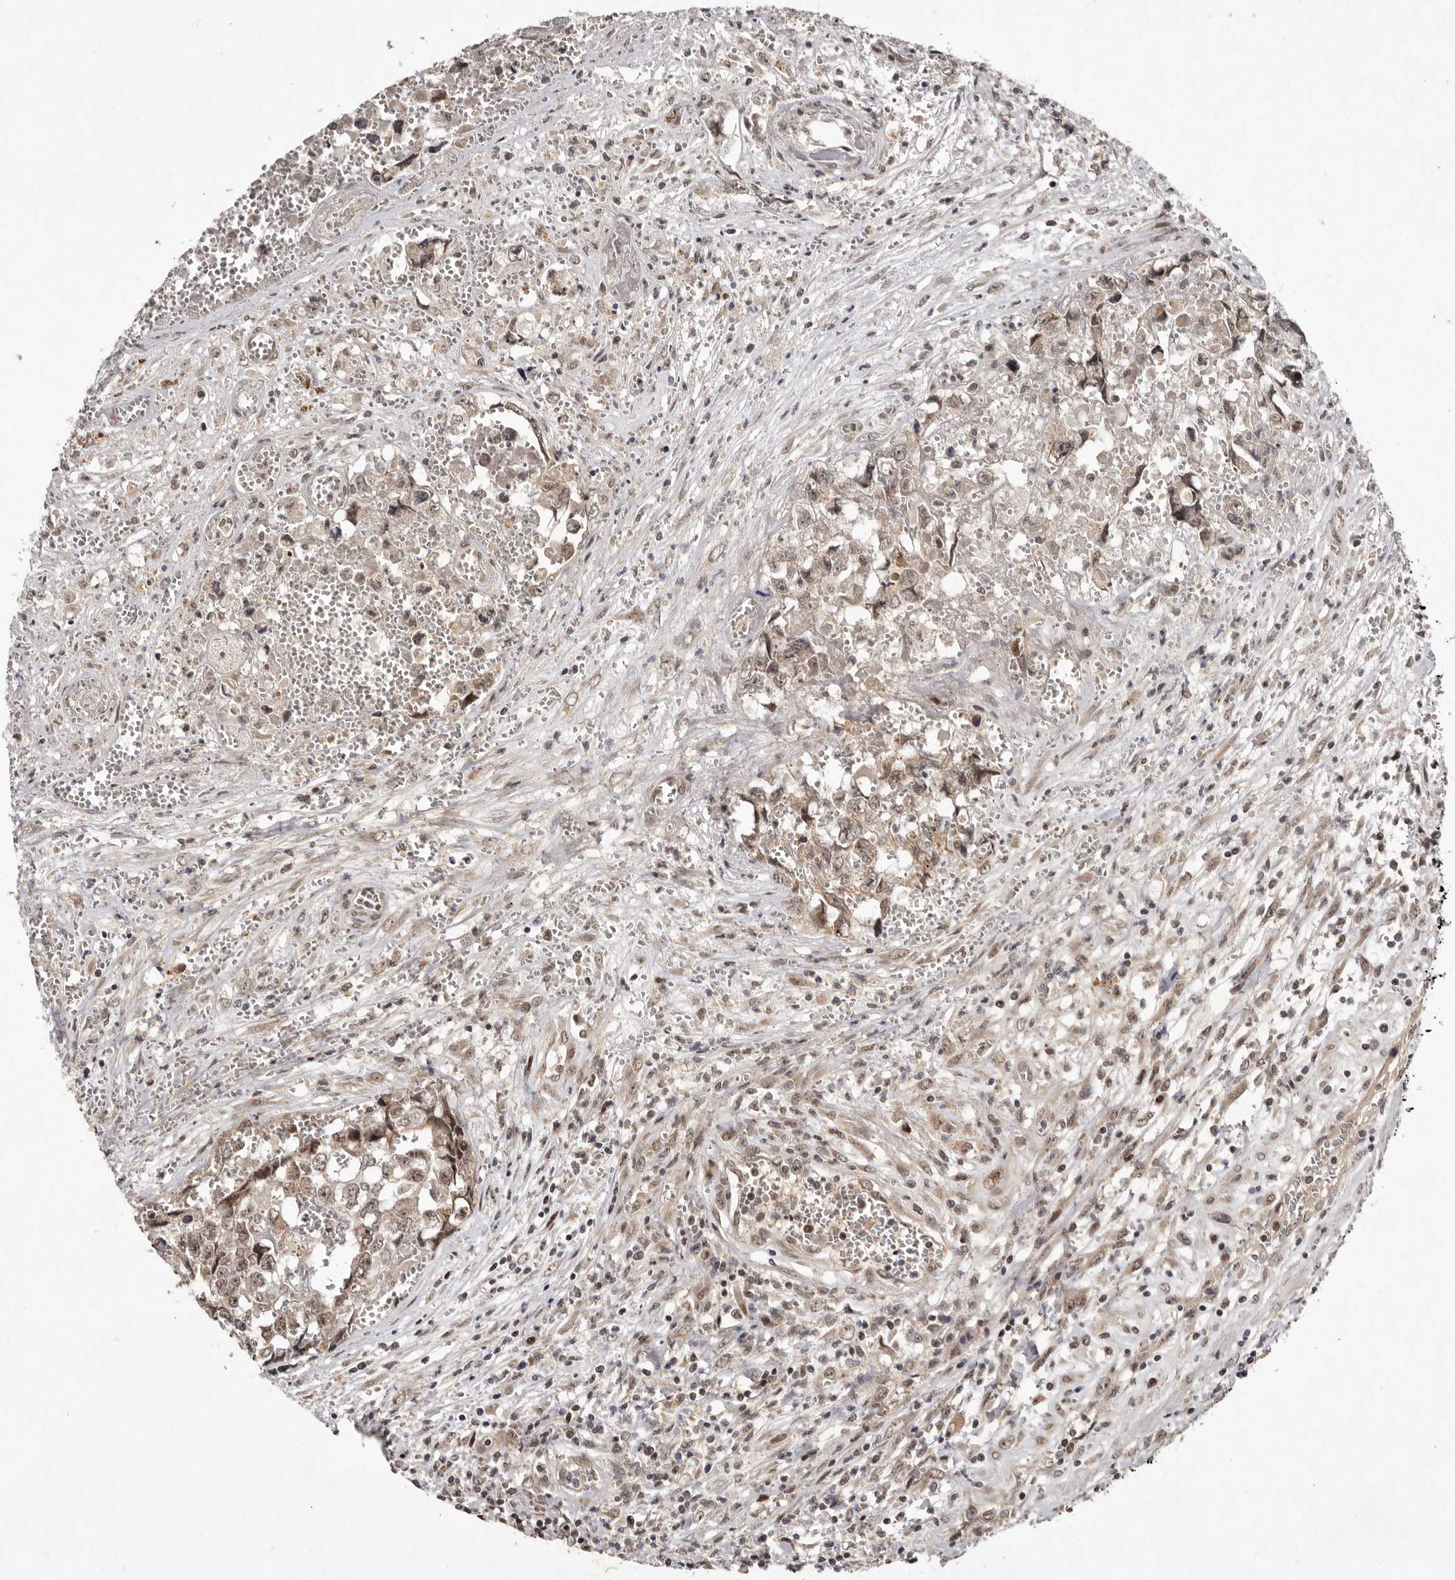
{"staining": {"intensity": "moderate", "quantity": ">75%", "location": "cytoplasmic/membranous,nuclear"}, "tissue": "testis cancer", "cell_type": "Tumor cells", "image_type": "cancer", "snomed": [{"axis": "morphology", "description": "Carcinoma, Embryonal, NOS"}, {"axis": "topography", "description": "Testis"}], "caption": "Protein staining of embryonal carcinoma (testis) tissue exhibits moderate cytoplasmic/membranous and nuclear staining in approximately >75% of tumor cells.", "gene": "ABL1", "patient": {"sex": "male", "age": 31}}